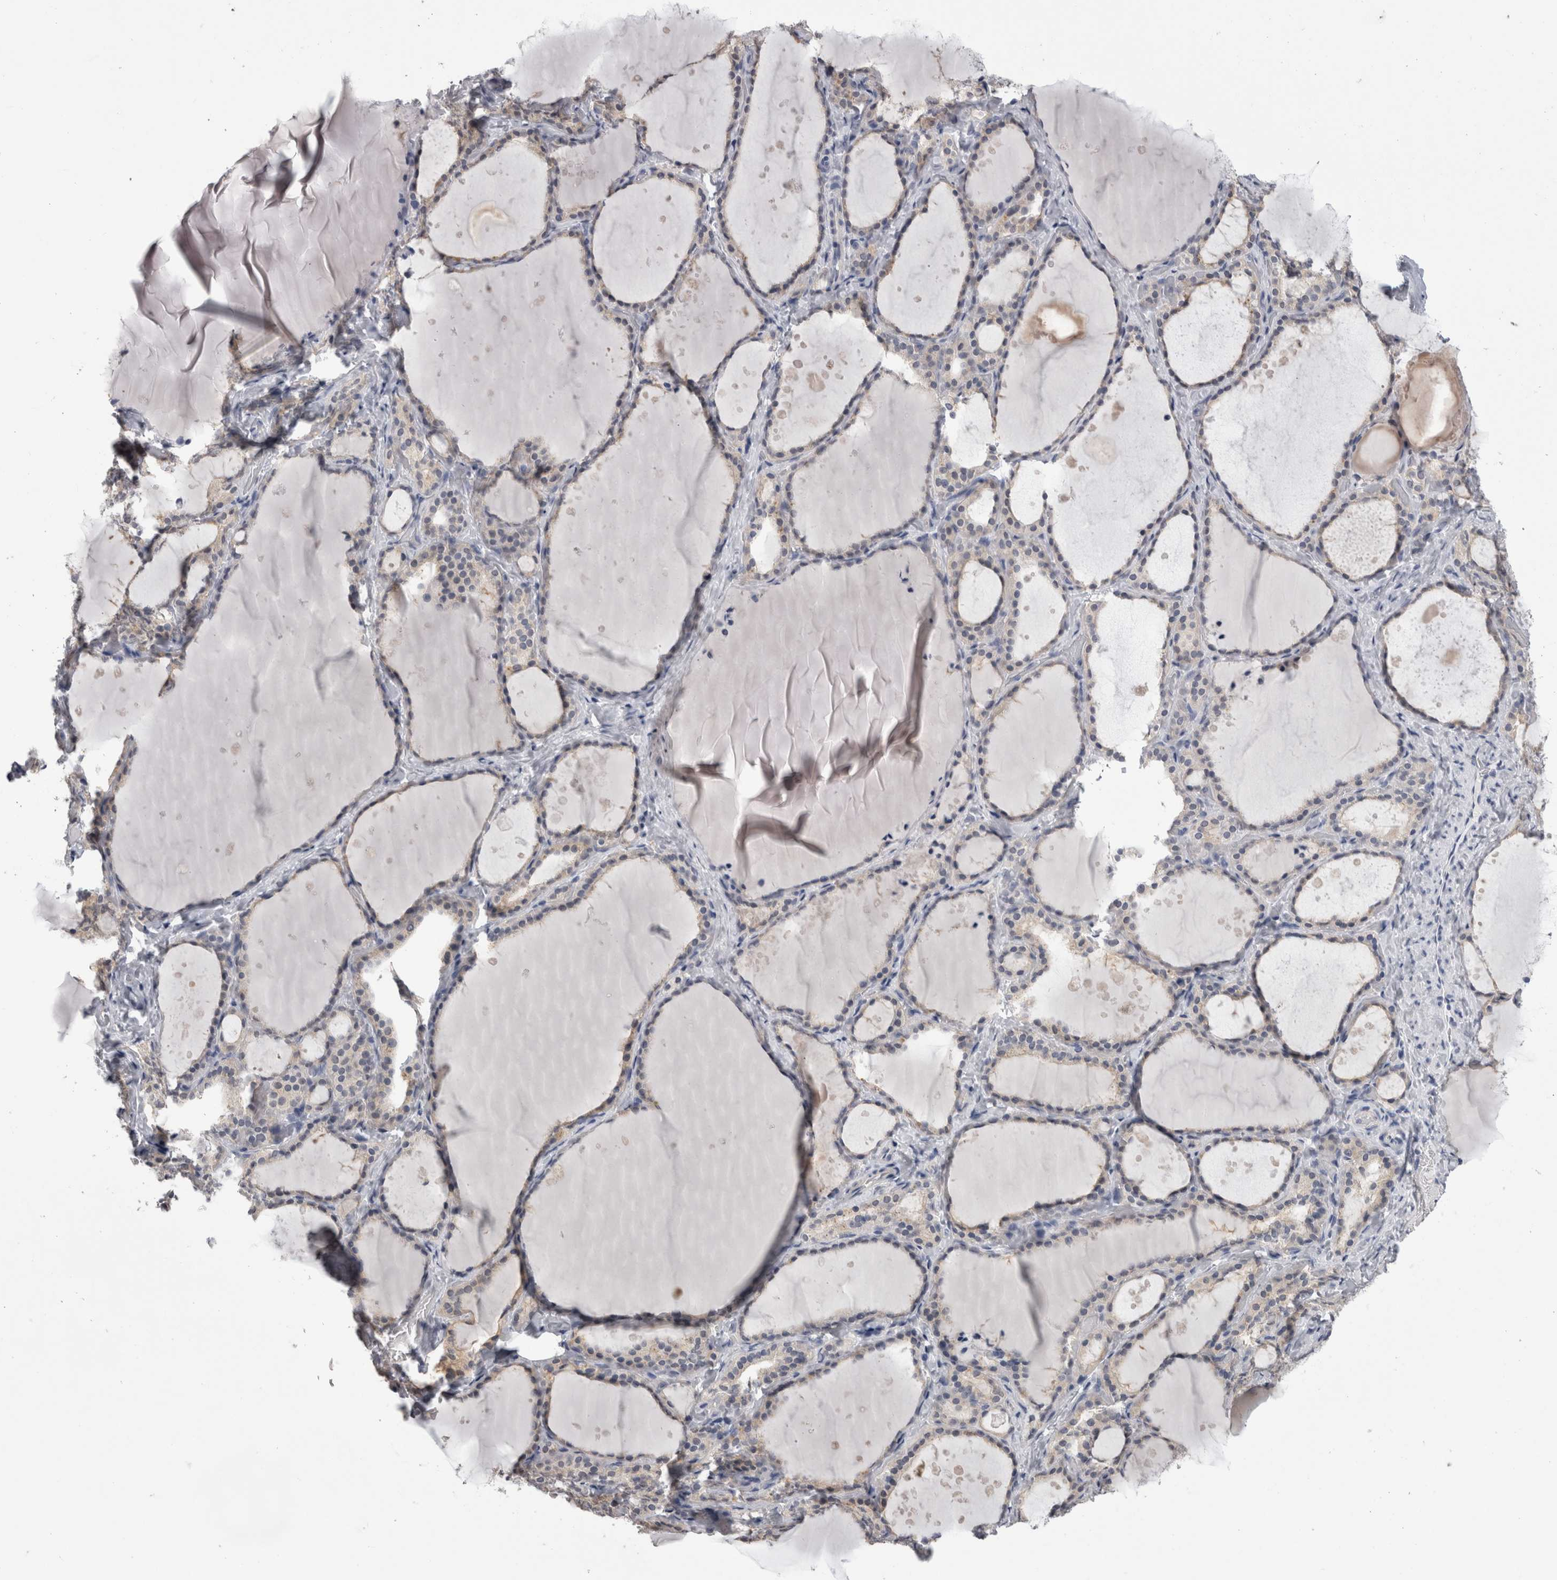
{"staining": {"intensity": "weak", "quantity": "<25%", "location": "cytoplasmic/membranous"}, "tissue": "thyroid gland", "cell_type": "Glandular cells", "image_type": "normal", "snomed": [{"axis": "morphology", "description": "Normal tissue, NOS"}, {"axis": "topography", "description": "Thyroid gland"}], "caption": "A histopathology image of human thyroid gland is negative for staining in glandular cells. (Stains: DAB immunohistochemistry (IHC) with hematoxylin counter stain, Microscopy: brightfield microscopy at high magnification).", "gene": "AFMID", "patient": {"sex": "female", "age": 44}}